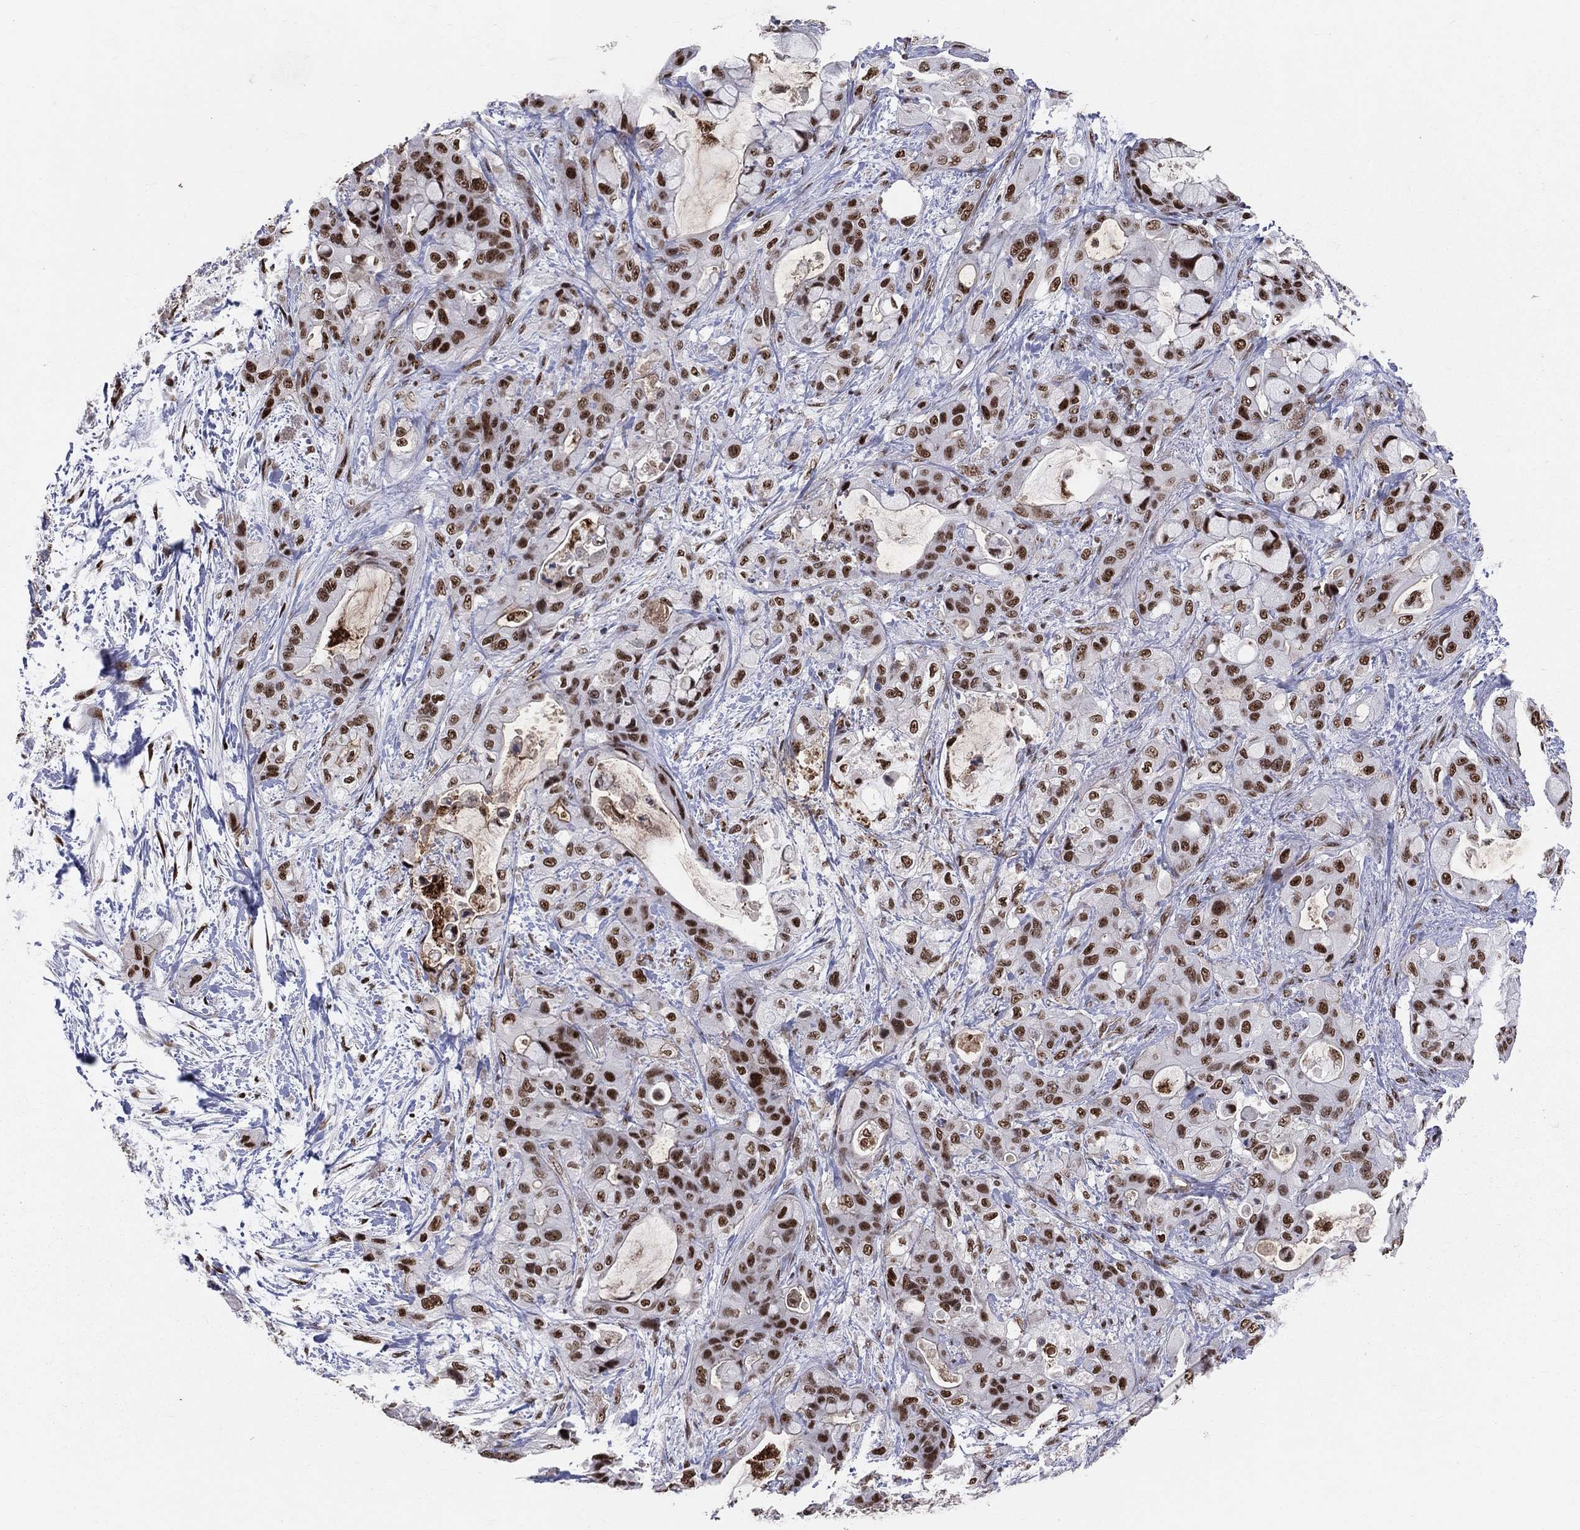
{"staining": {"intensity": "strong", "quantity": ">75%", "location": "nuclear"}, "tissue": "pancreatic cancer", "cell_type": "Tumor cells", "image_type": "cancer", "snomed": [{"axis": "morphology", "description": "Adenocarcinoma, NOS"}, {"axis": "topography", "description": "Pancreas"}], "caption": "This histopathology image displays immunohistochemistry (IHC) staining of human pancreatic adenocarcinoma, with high strong nuclear positivity in approximately >75% of tumor cells.", "gene": "CDK7", "patient": {"sex": "male", "age": 71}}